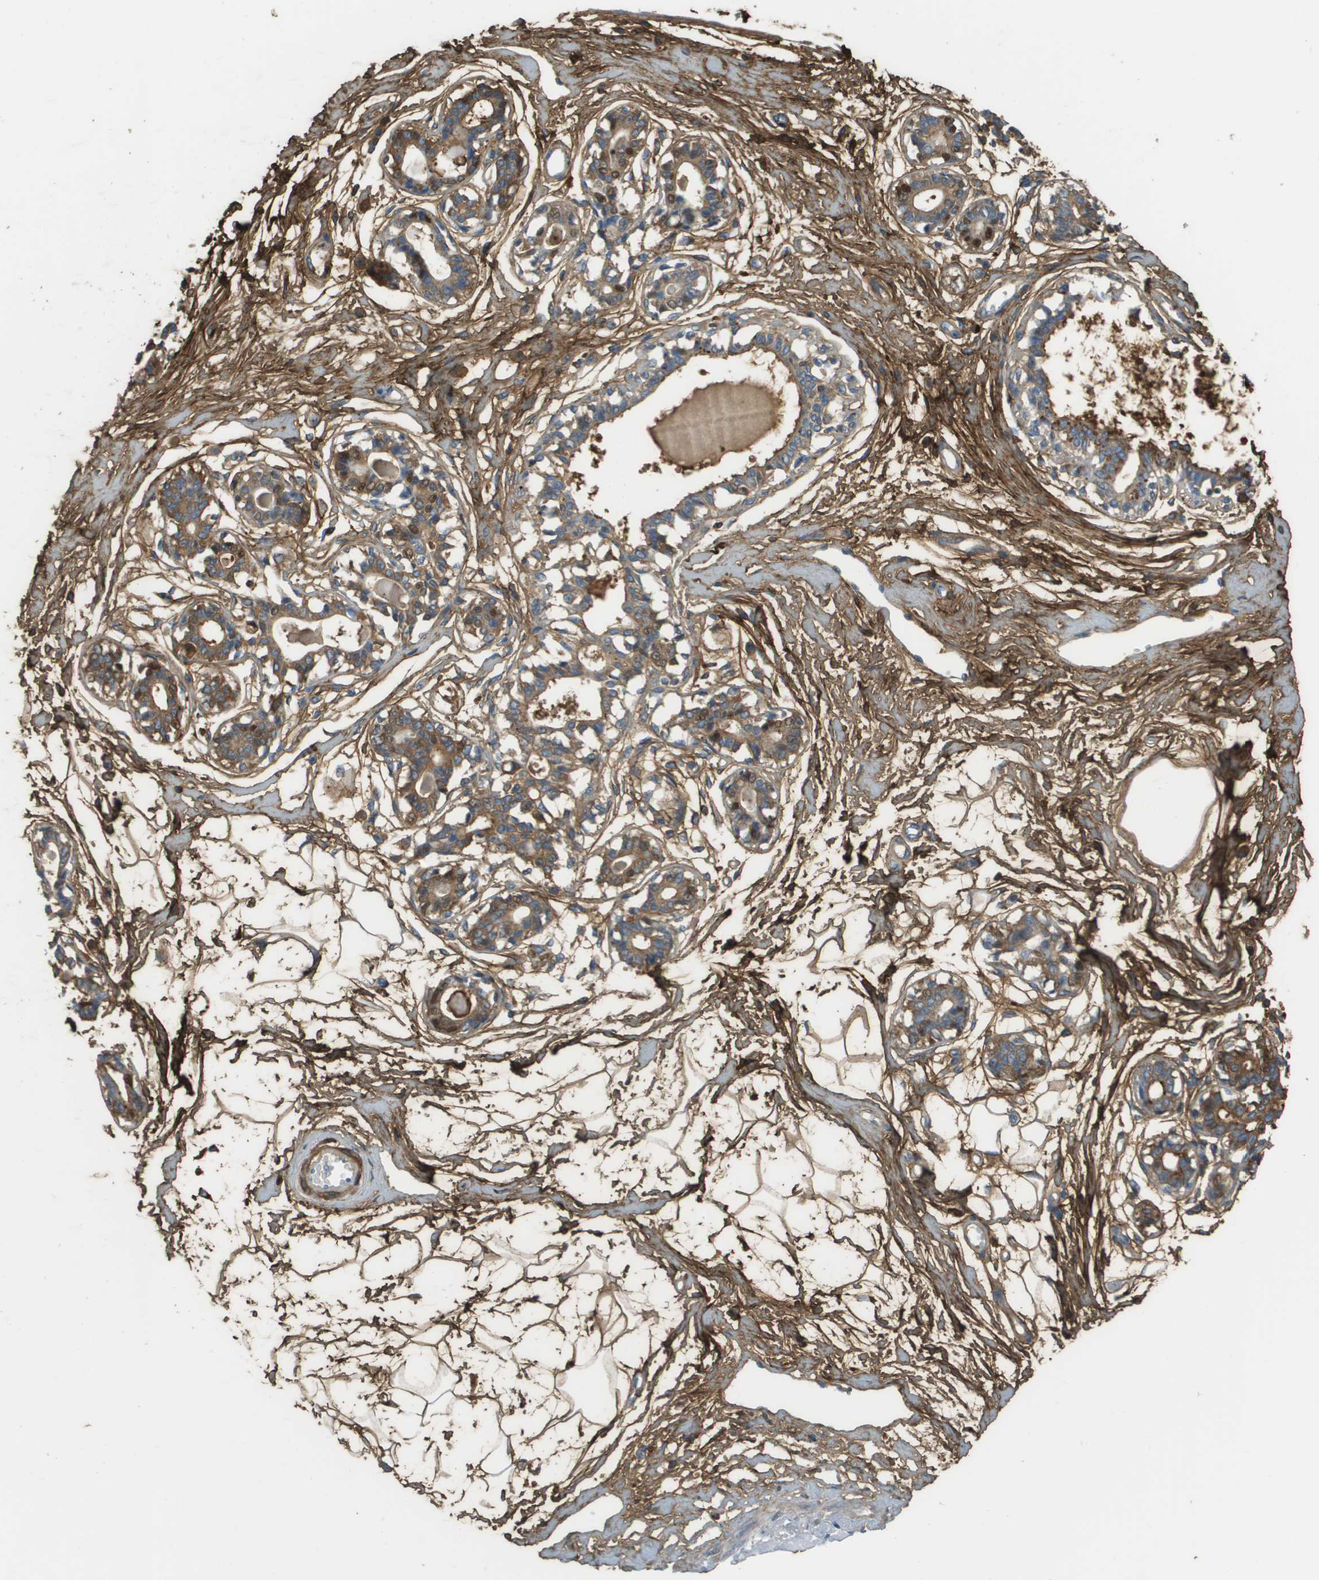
{"staining": {"intensity": "moderate", "quantity": ">75%", "location": "cytoplasmic/membranous"}, "tissue": "breast", "cell_type": "Adipocytes", "image_type": "normal", "snomed": [{"axis": "morphology", "description": "Normal tissue, NOS"}, {"axis": "topography", "description": "Breast"}], "caption": "Moderate cytoplasmic/membranous expression is present in about >75% of adipocytes in benign breast.", "gene": "DCN", "patient": {"sex": "female", "age": 45}}